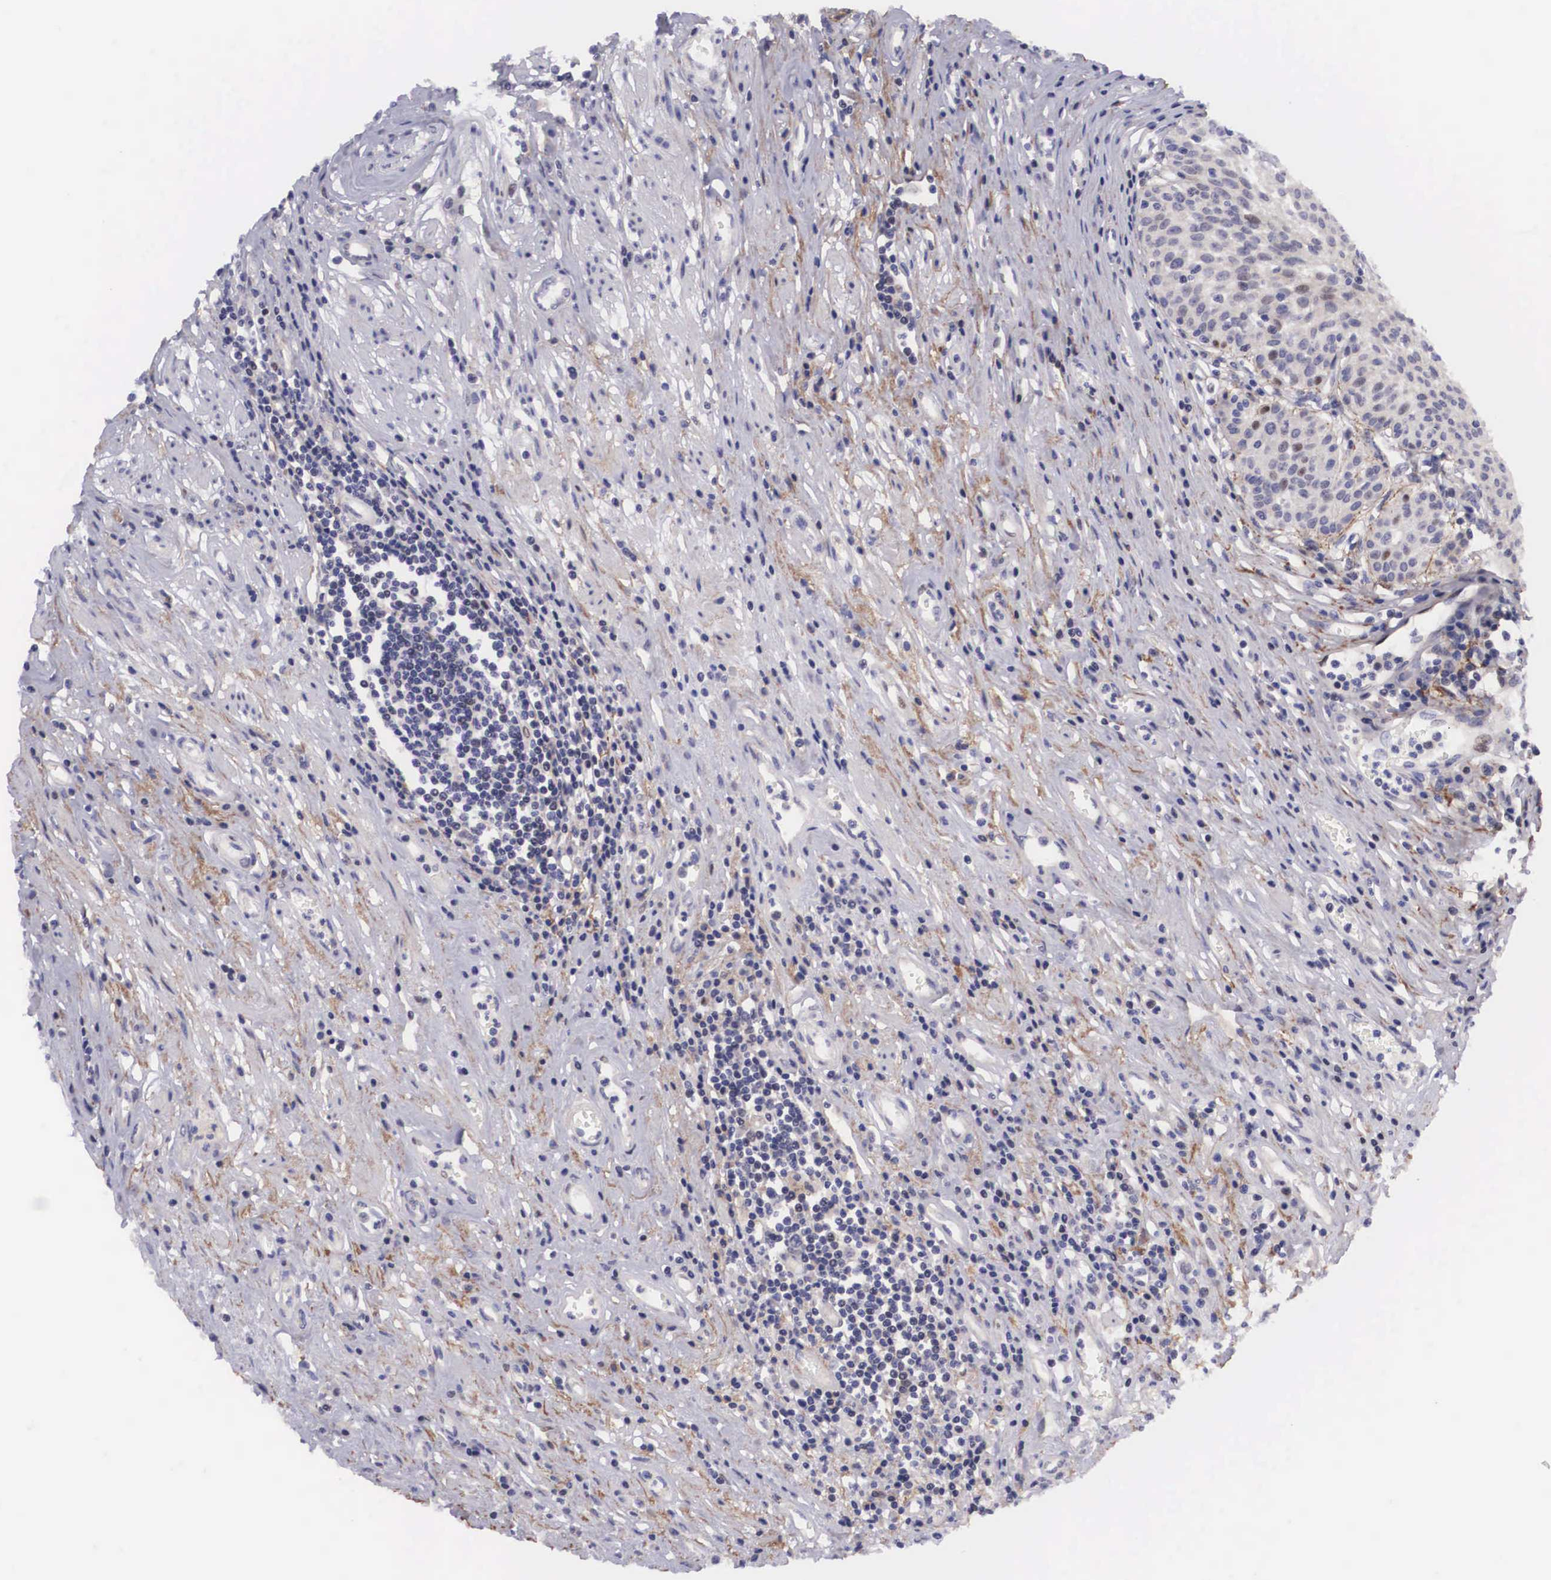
{"staining": {"intensity": "moderate", "quantity": "25%-75%", "location": "nuclear"}, "tissue": "urinary bladder", "cell_type": "Urothelial cells", "image_type": "normal", "snomed": [{"axis": "morphology", "description": "Normal tissue, NOS"}, {"axis": "topography", "description": "Urinary bladder"}], "caption": "Immunohistochemistry (IHC) of benign human urinary bladder shows medium levels of moderate nuclear positivity in about 25%-75% of urothelial cells.", "gene": "EMID1", "patient": {"sex": "female", "age": 39}}